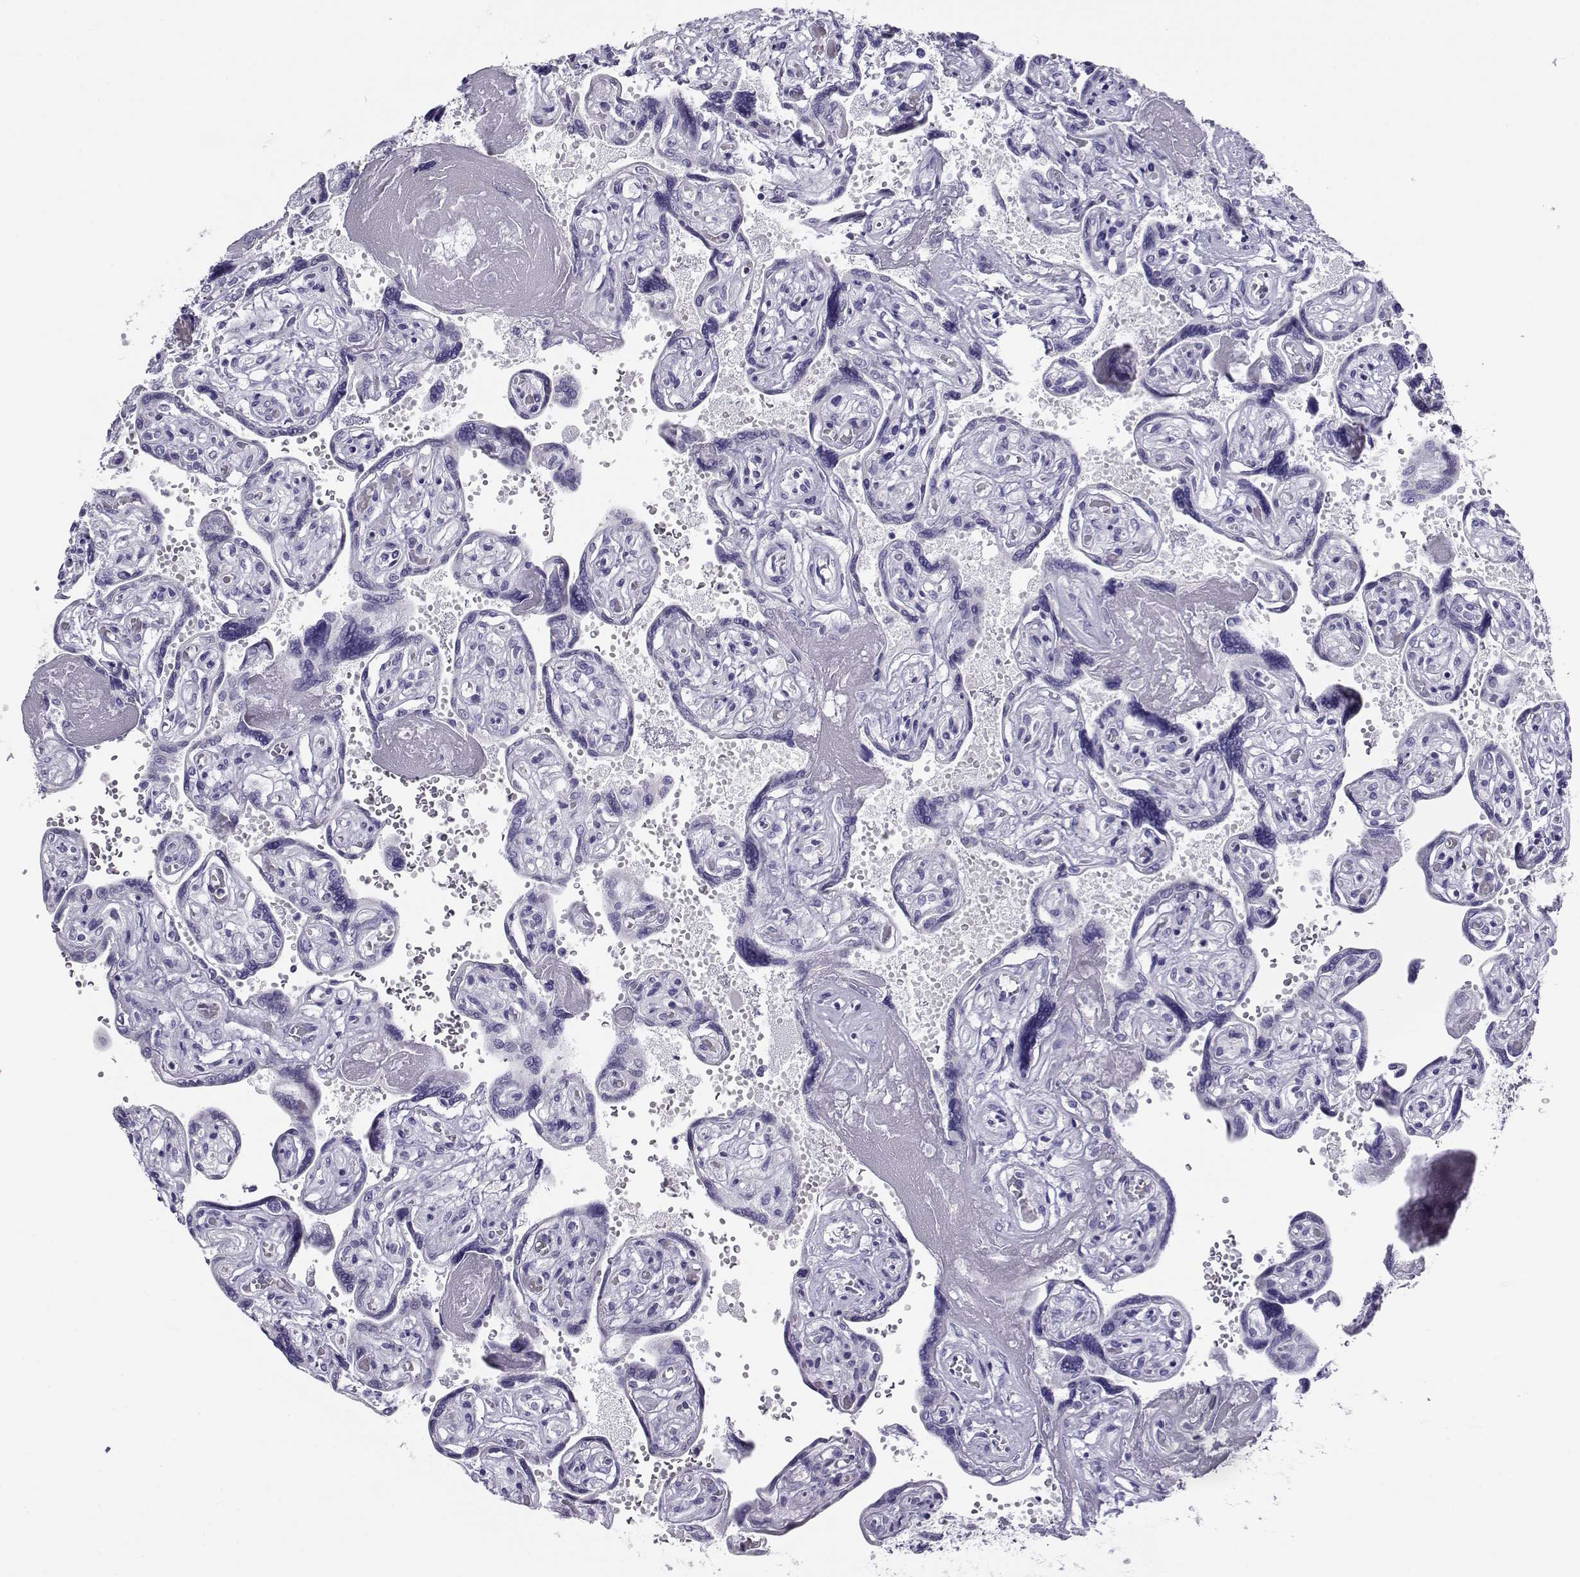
{"staining": {"intensity": "negative", "quantity": "none", "location": "none"}, "tissue": "placenta", "cell_type": "Decidual cells", "image_type": "normal", "snomed": [{"axis": "morphology", "description": "Normal tissue, NOS"}, {"axis": "topography", "description": "Placenta"}], "caption": "This is an immunohistochemistry histopathology image of normal placenta. There is no expression in decidual cells.", "gene": "CABS1", "patient": {"sex": "female", "age": 32}}